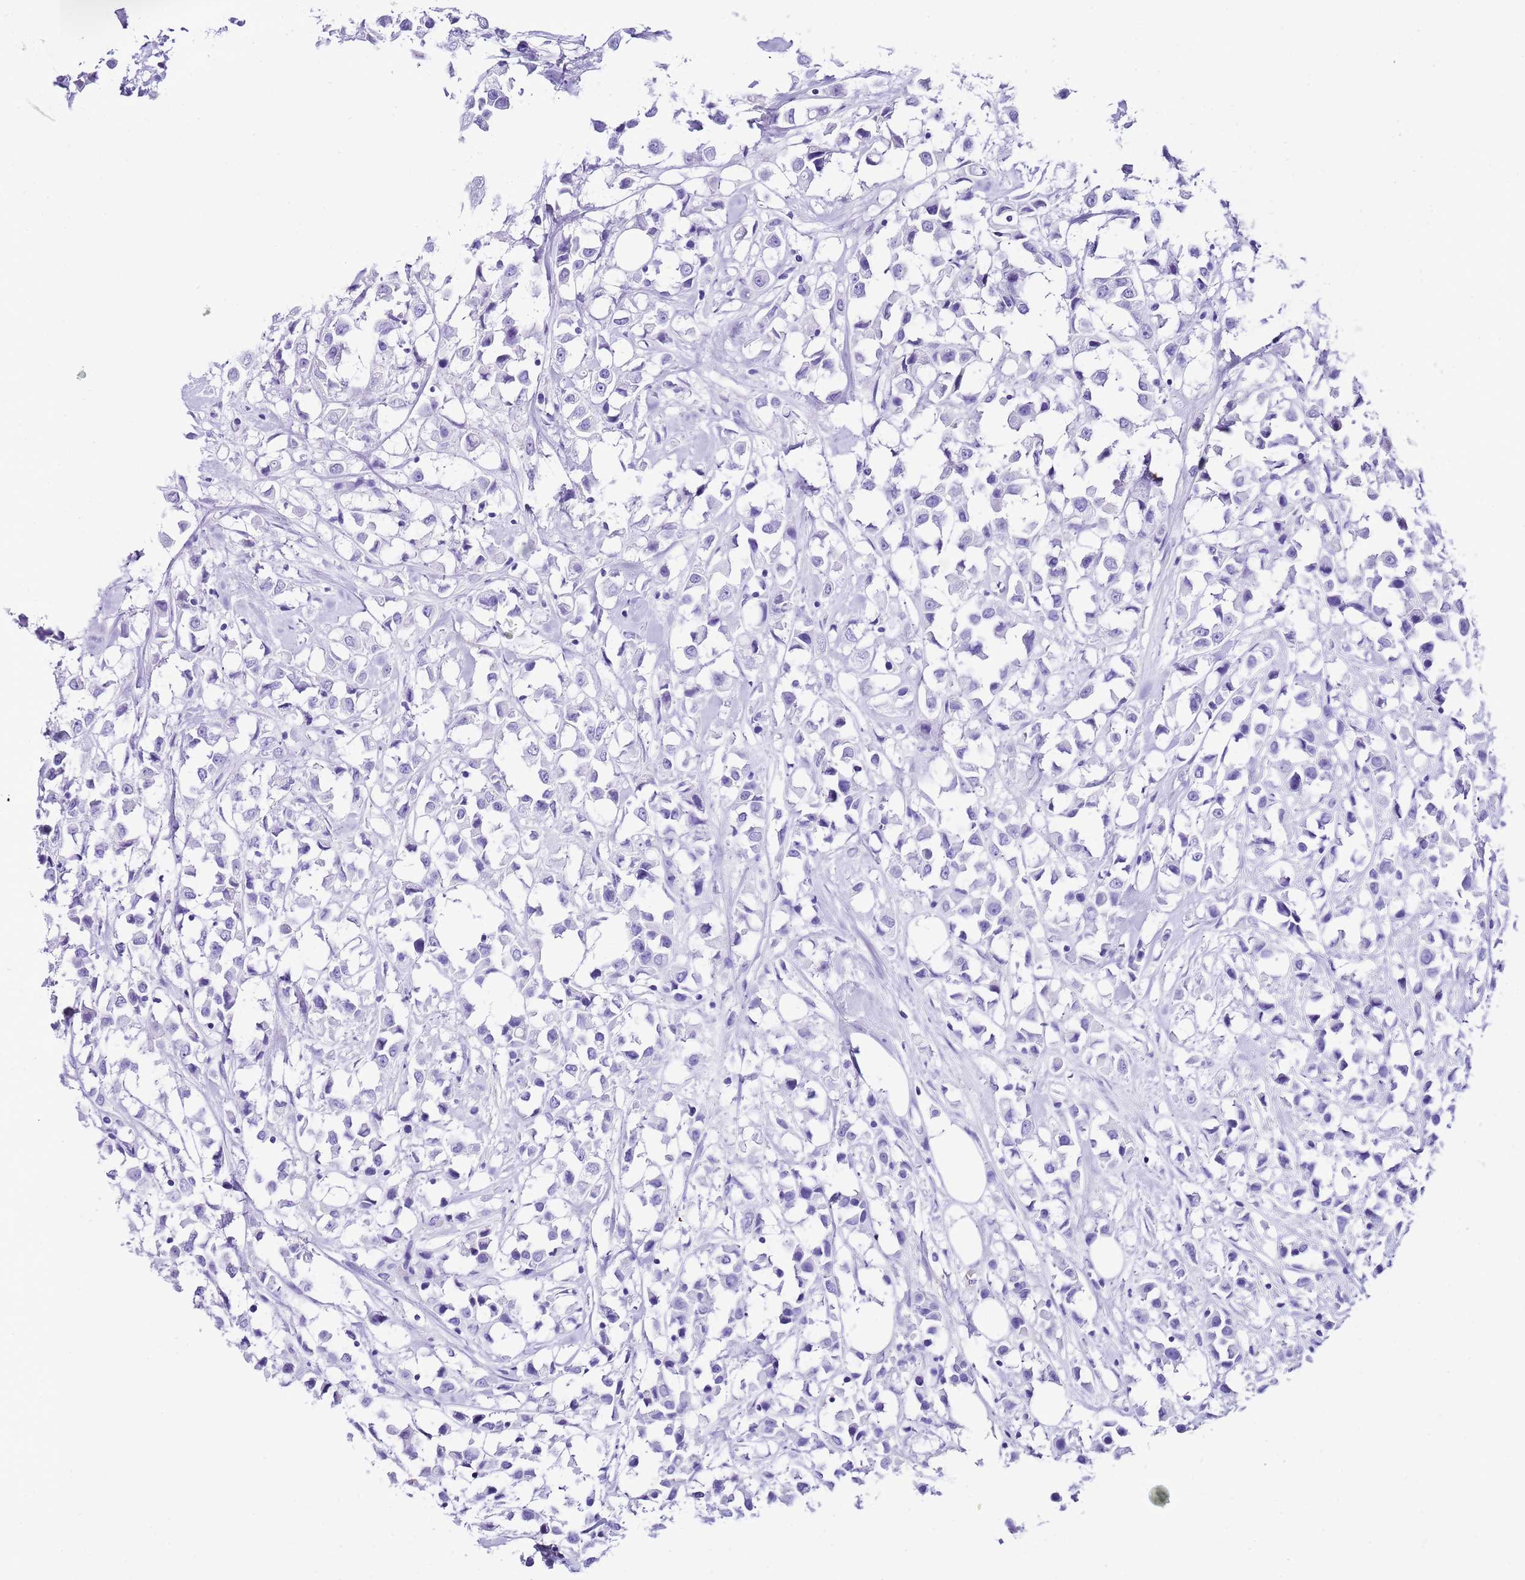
{"staining": {"intensity": "negative", "quantity": "none", "location": "none"}, "tissue": "breast cancer", "cell_type": "Tumor cells", "image_type": "cancer", "snomed": [{"axis": "morphology", "description": "Duct carcinoma"}, {"axis": "topography", "description": "Breast"}], "caption": "This is an immunohistochemistry (IHC) image of breast infiltrating ductal carcinoma. There is no expression in tumor cells.", "gene": "KCNC1", "patient": {"sex": "female", "age": 61}}